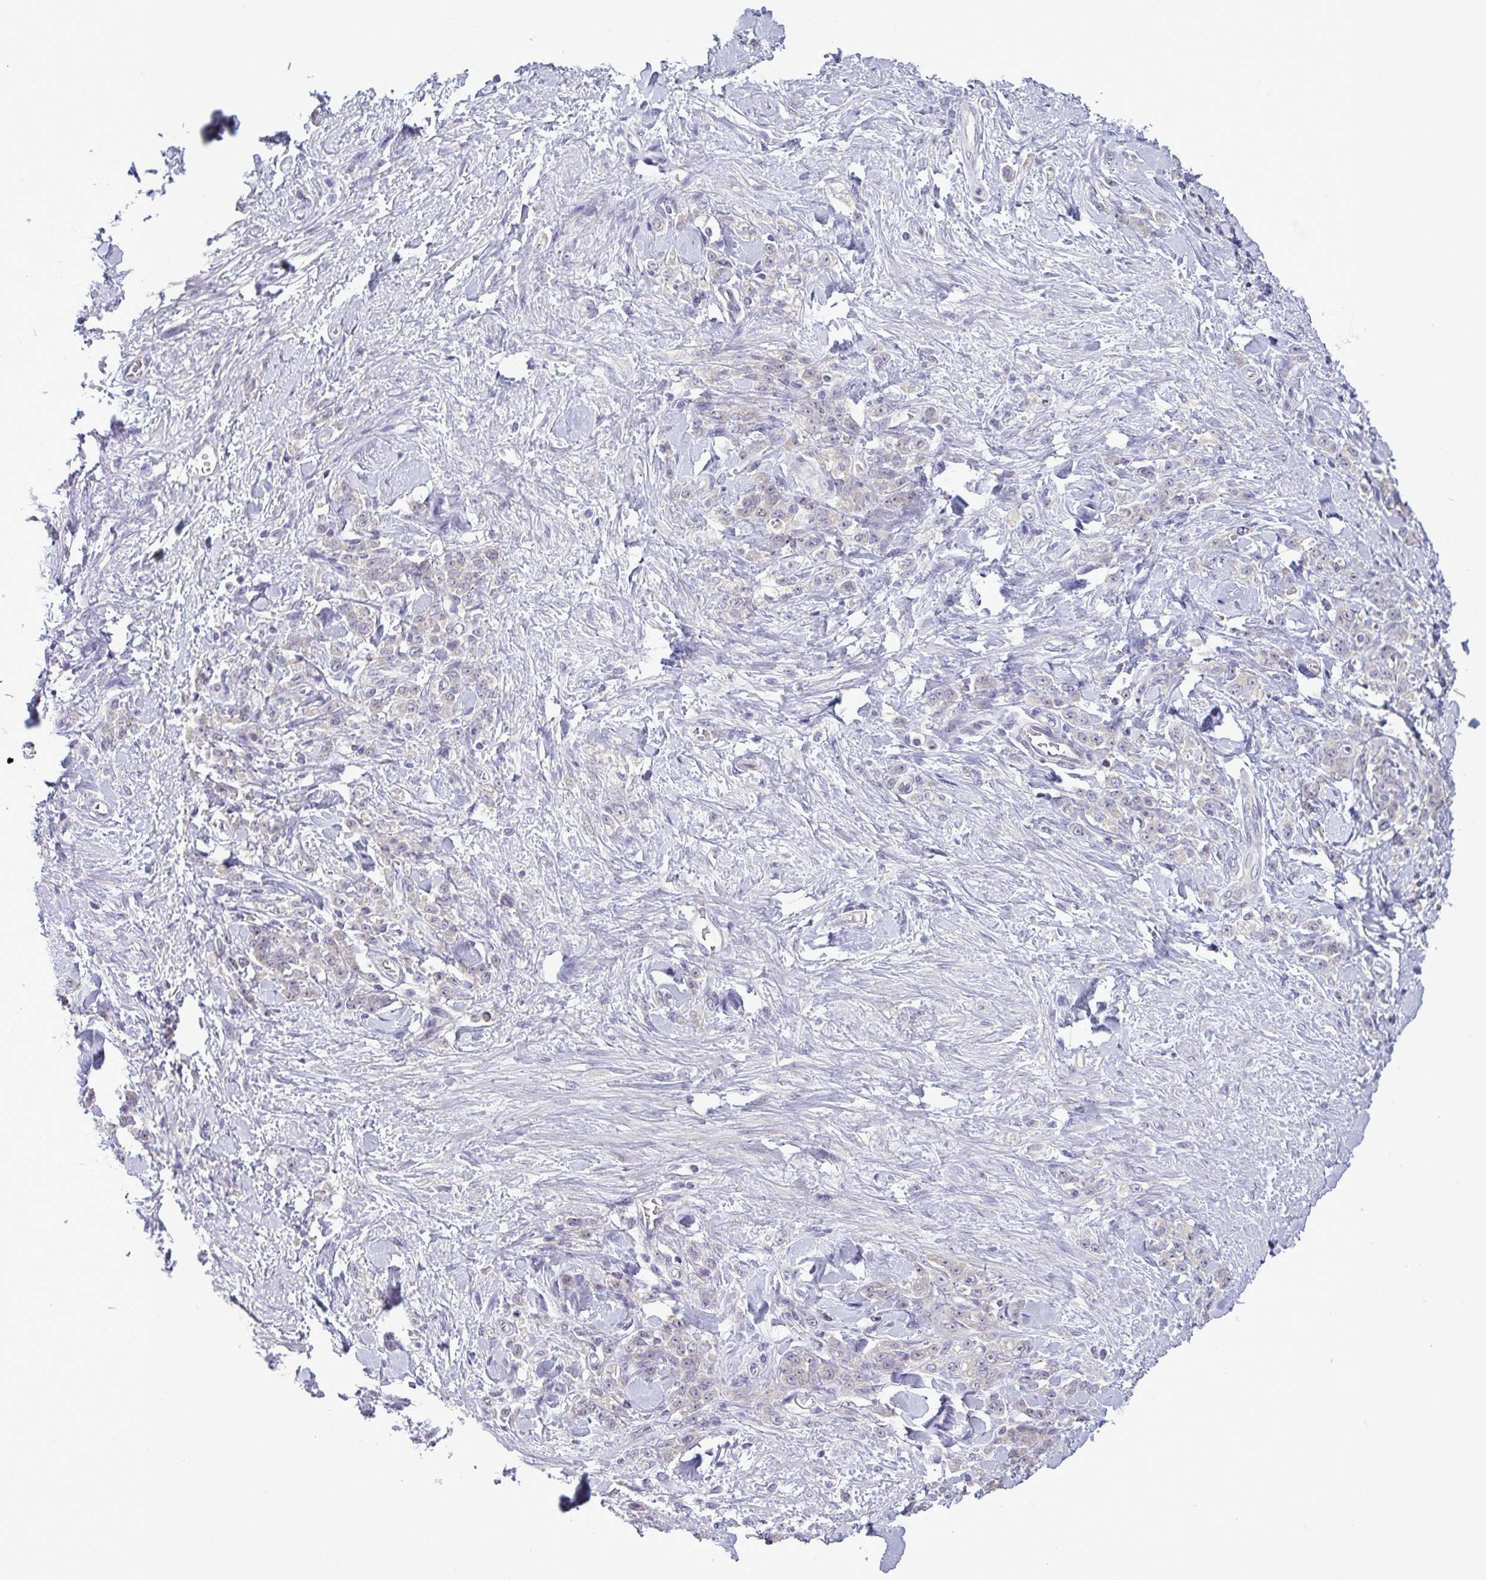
{"staining": {"intensity": "weak", "quantity": "<25%", "location": "cytoplasmic/membranous"}, "tissue": "stomach cancer", "cell_type": "Tumor cells", "image_type": "cancer", "snomed": [{"axis": "morphology", "description": "Normal tissue, NOS"}, {"axis": "morphology", "description": "Adenocarcinoma, NOS"}, {"axis": "topography", "description": "Stomach"}], "caption": "Tumor cells show no significant protein staining in stomach cancer.", "gene": "NT5C1A", "patient": {"sex": "male", "age": 82}}